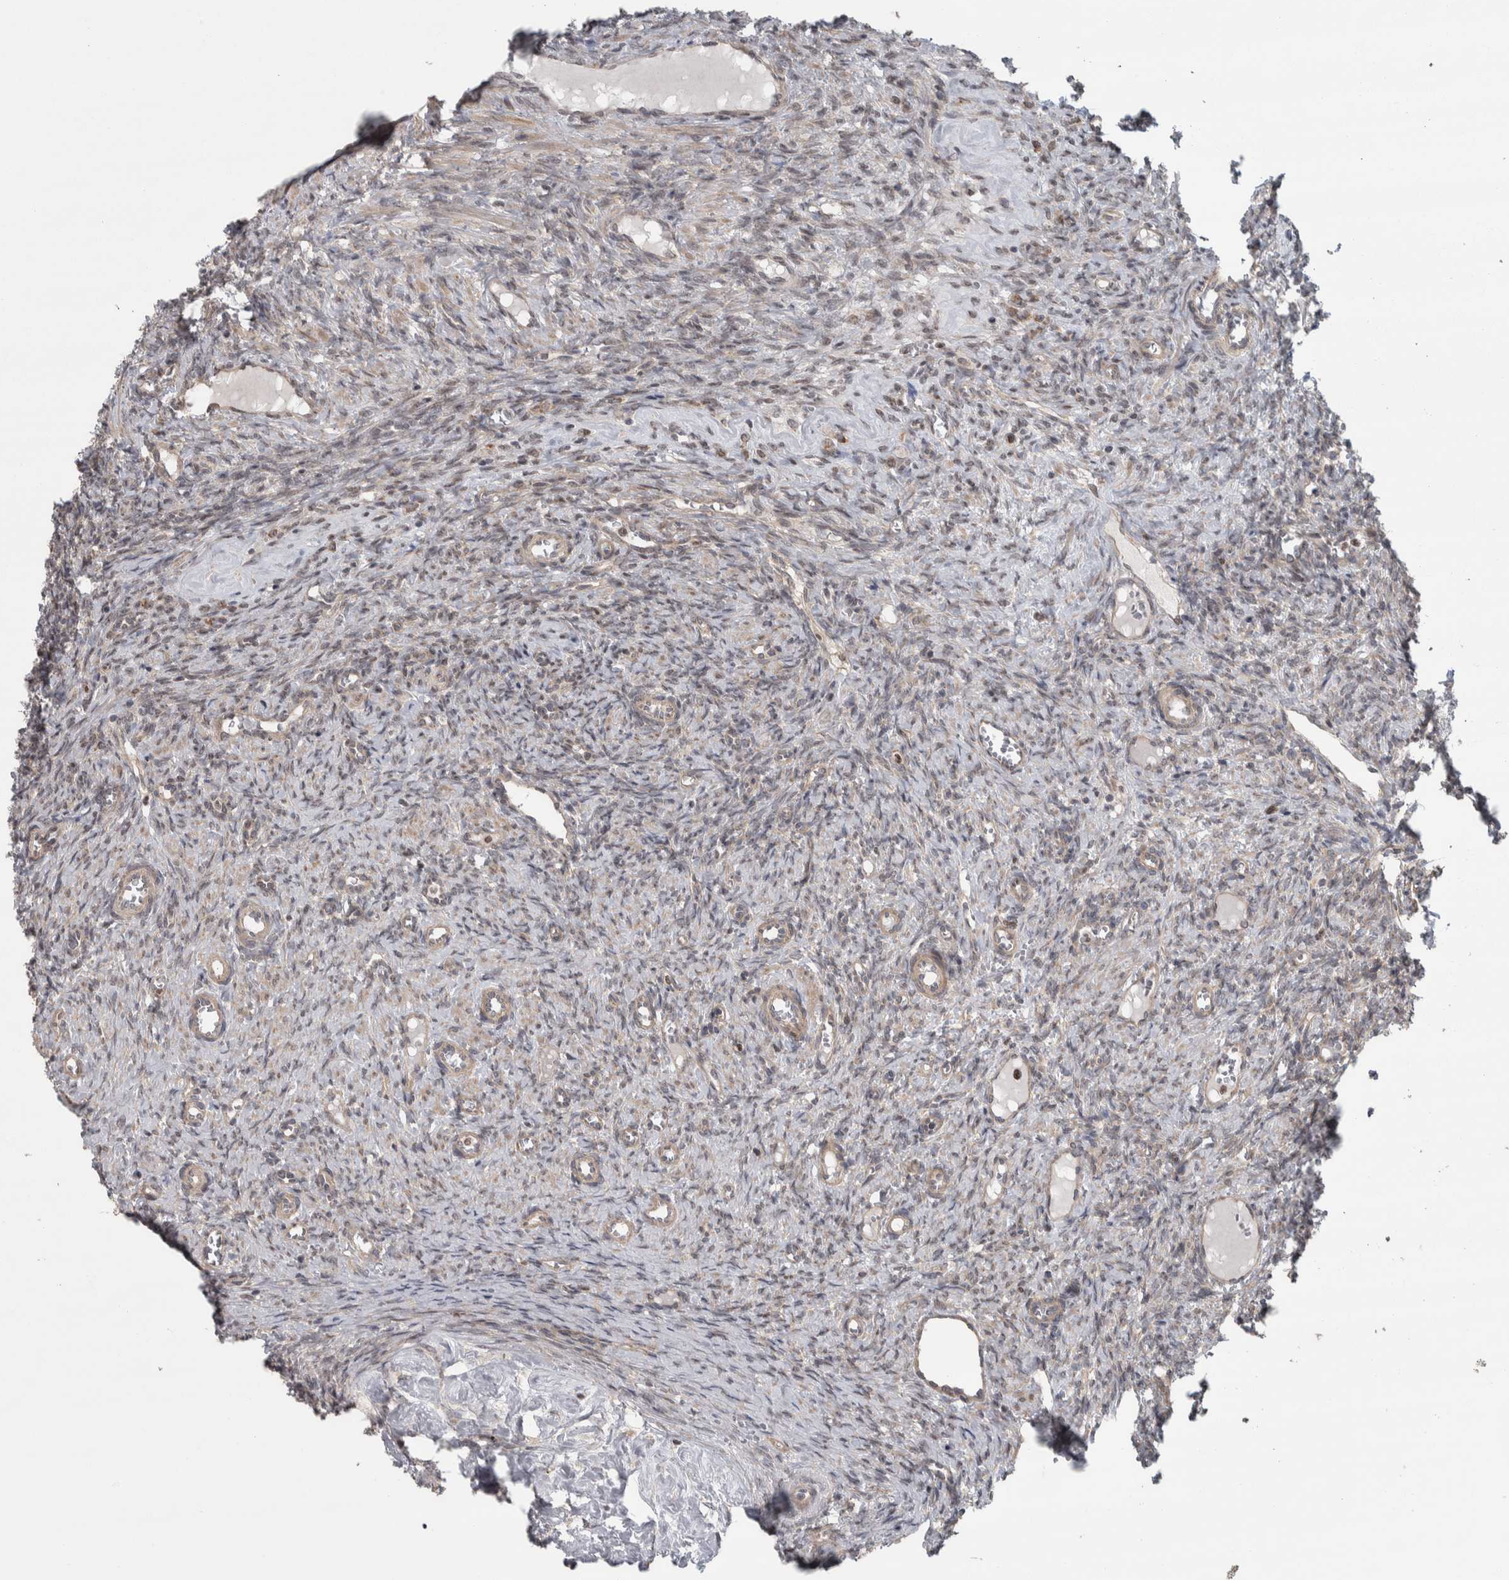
{"staining": {"intensity": "moderate", "quantity": "25%-75%", "location": "cytoplasmic/membranous"}, "tissue": "ovary", "cell_type": "Ovarian stroma cells", "image_type": "normal", "snomed": [{"axis": "morphology", "description": "Normal tissue, NOS"}, {"axis": "topography", "description": "Ovary"}], "caption": "Ovarian stroma cells display moderate cytoplasmic/membranous expression in approximately 25%-75% of cells in benign ovary.", "gene": "CWC27", "patient": {"sex": "female", "age": 41}}